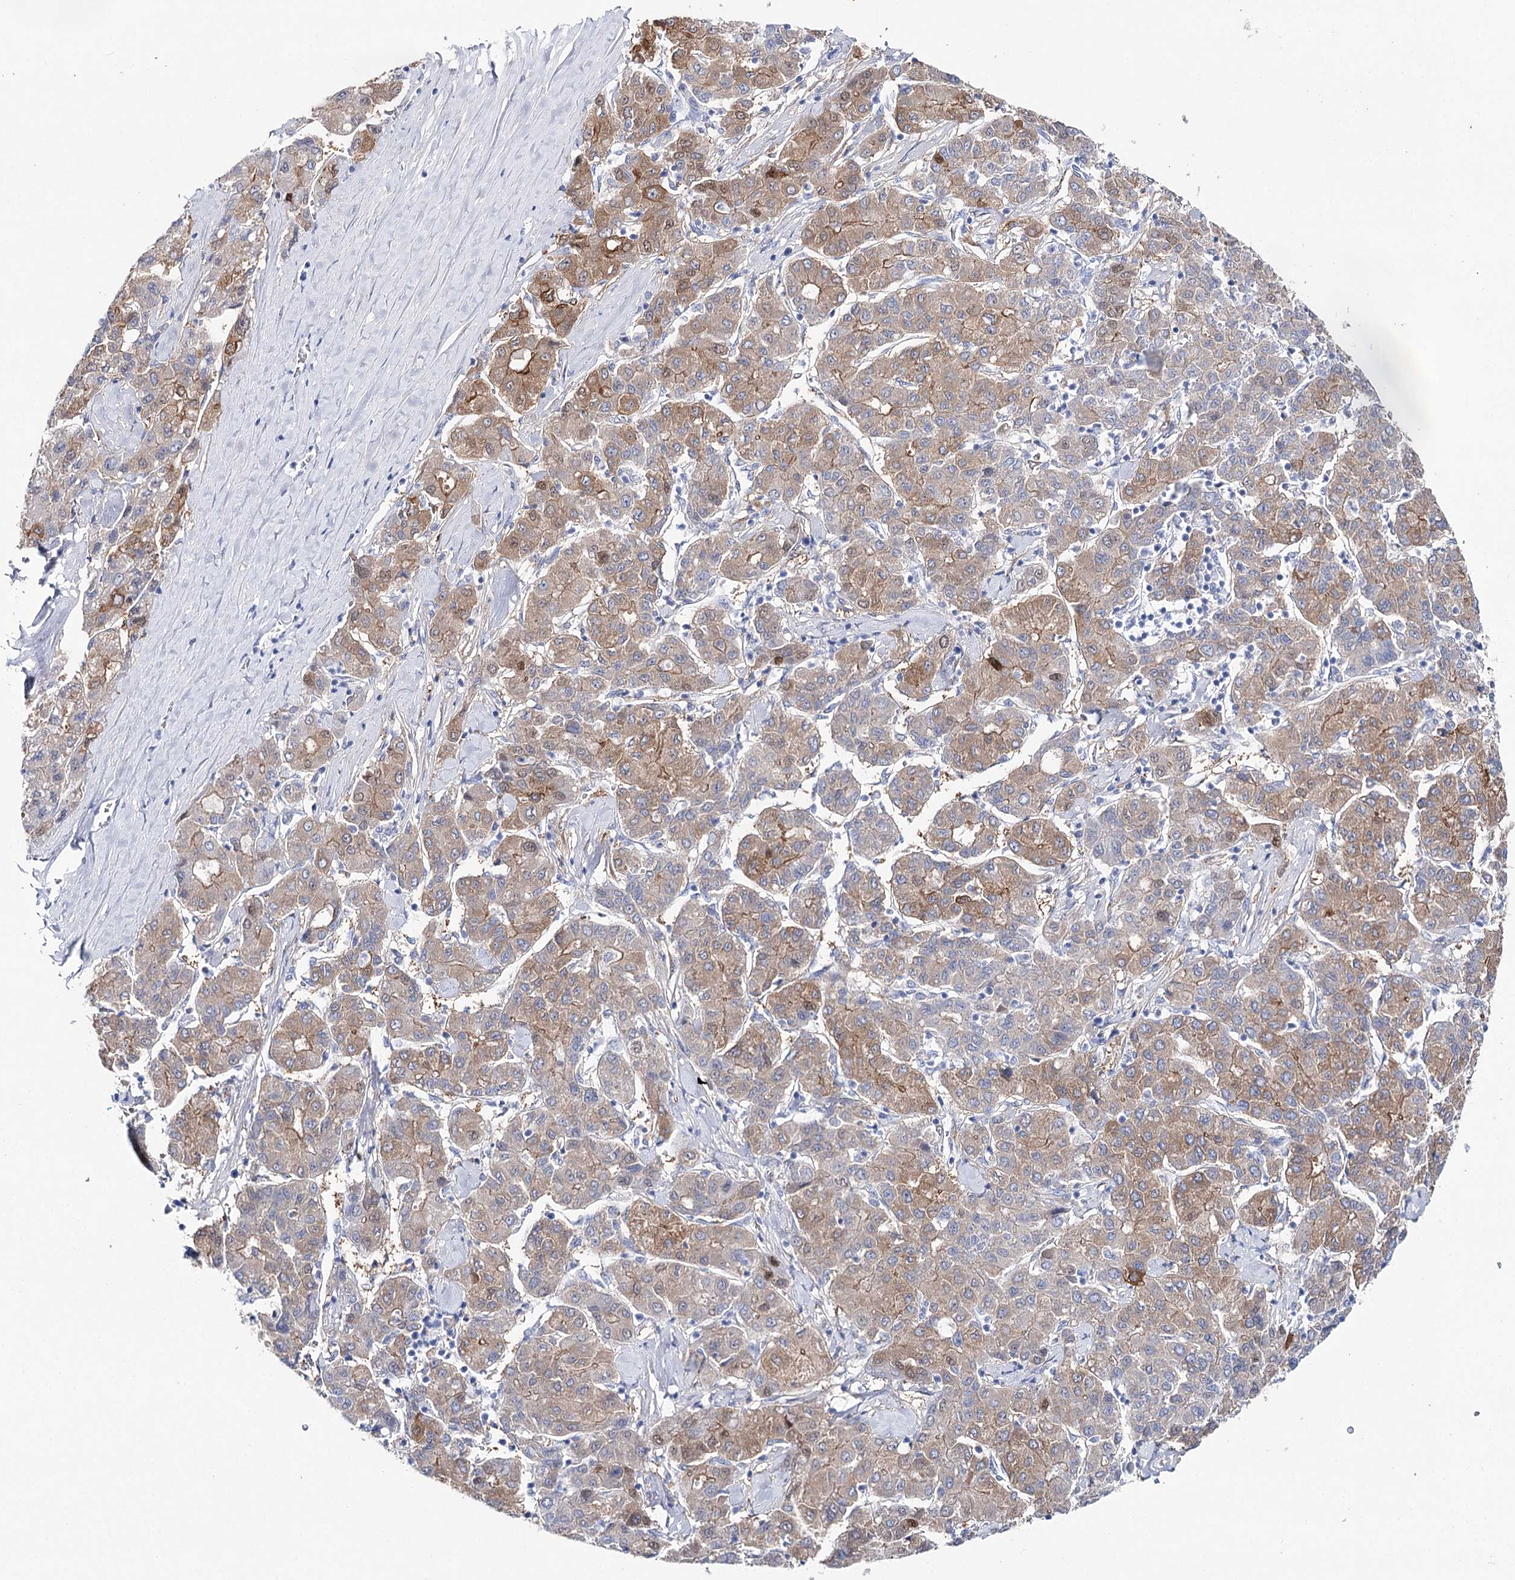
{"staining": {"intensity": "moderate", "quantity": ">75%", "location": "cytoplasmic/membranous"}, "tissue": "liver cancer", "cell_type": "Tumor cells", "image_type": "cancer", "snomed": [{"axis": "morphology", "description": "Carcinoma, Hepatocellular, NOS"}, {"axis": "topography", "description": "Liver"}], "caption": "Liver hepatocellular carcinoma stained for a protein (brown) exhibits moderate cytoplasmic/membranous positive staining in about >75% of tumor cells.", "gene": "UGDH", "patient": {"sex": "male", "age": 65}}